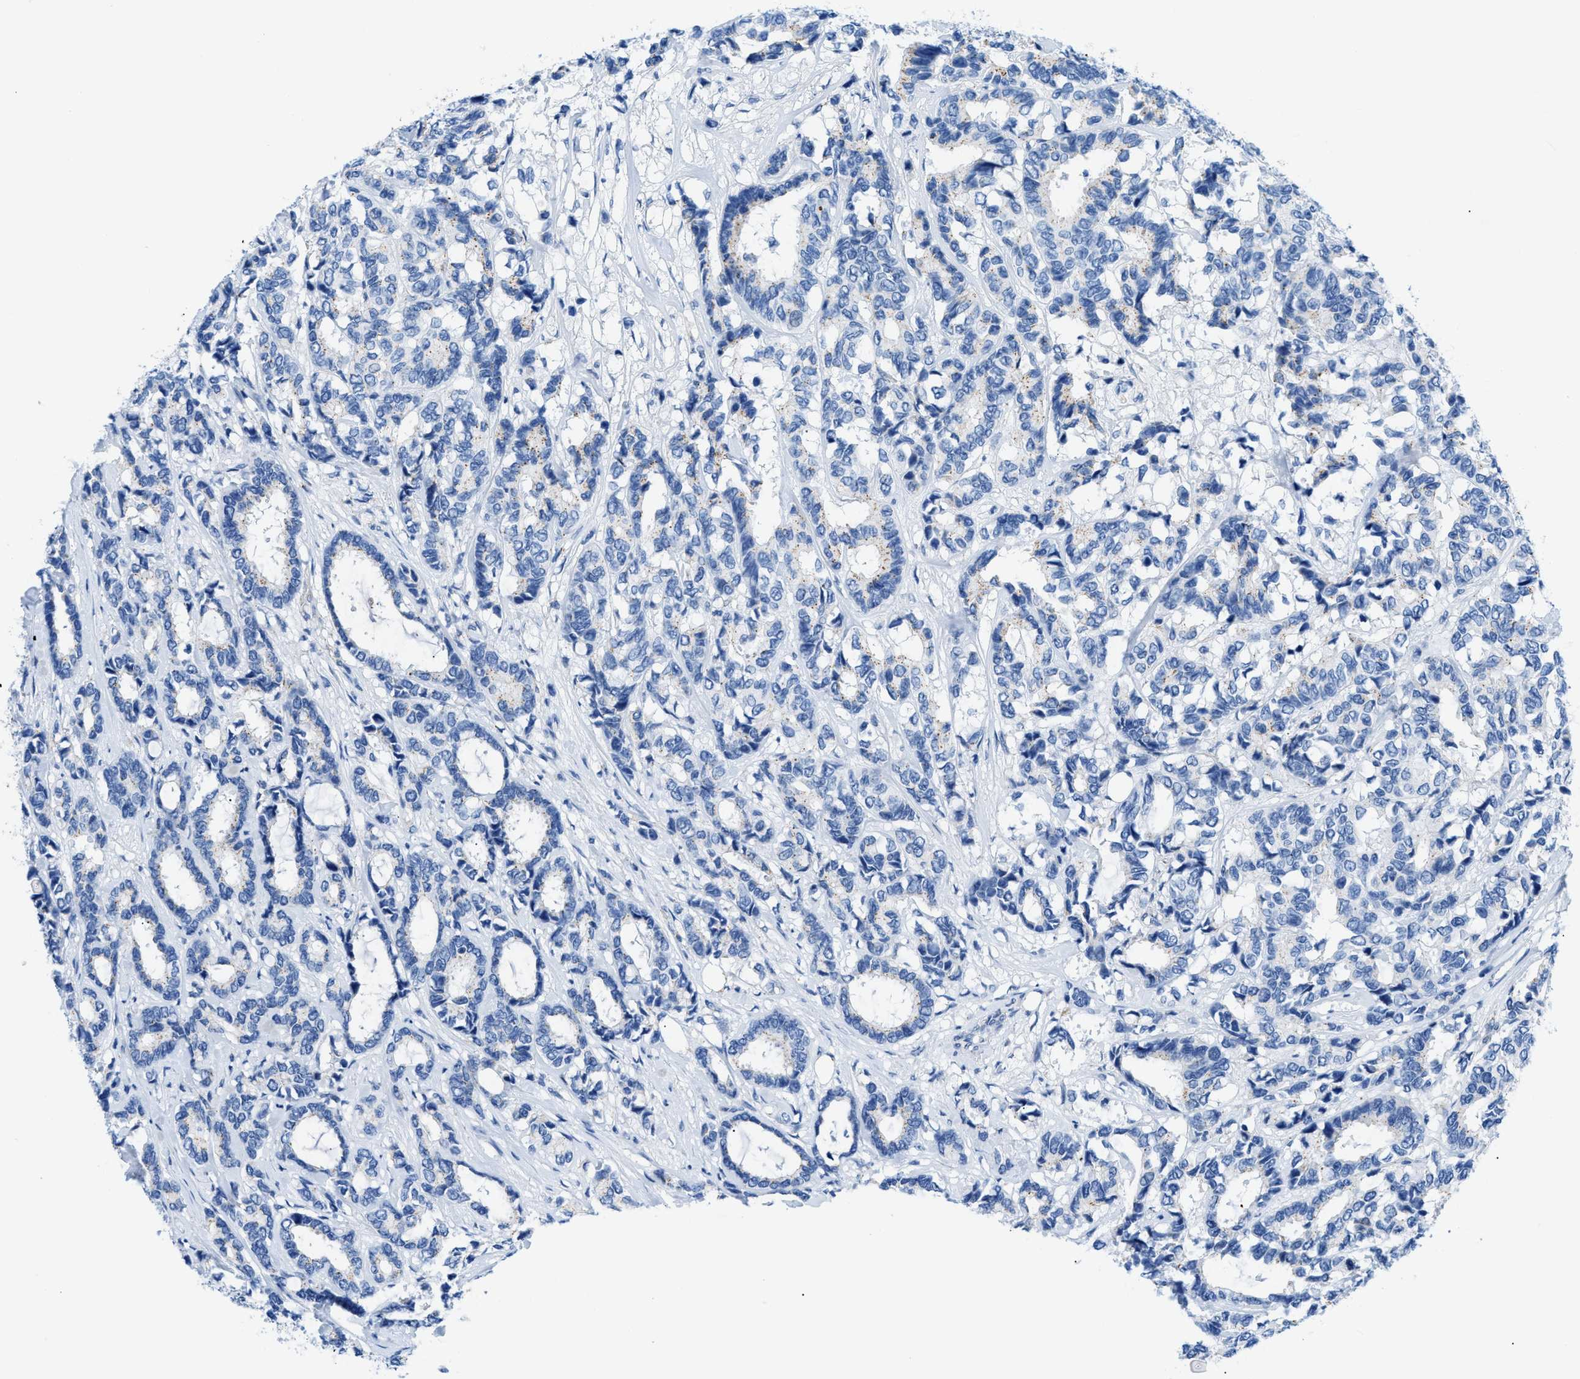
{"staining": {"intensity": "weak", "quantity": "<25%", "location": "cytoplasmic/membranous"}, "tissue": "breast cancer", "cell_type": "Tumor cells", "image_type": "cancer", "snomed": [{"axis": "morphology", "description": "Duct carcinoma"}, {"axis": "topography", "description": "Breast"}], "caption": "Immunohistochemistry (IHC) image of human breast invasive ductal carcinoma stained for a protein (brown), which shows no positivity in tumor cells.", "gene": "FDCSP", "patient": {"sex": "female", "age": 87}}